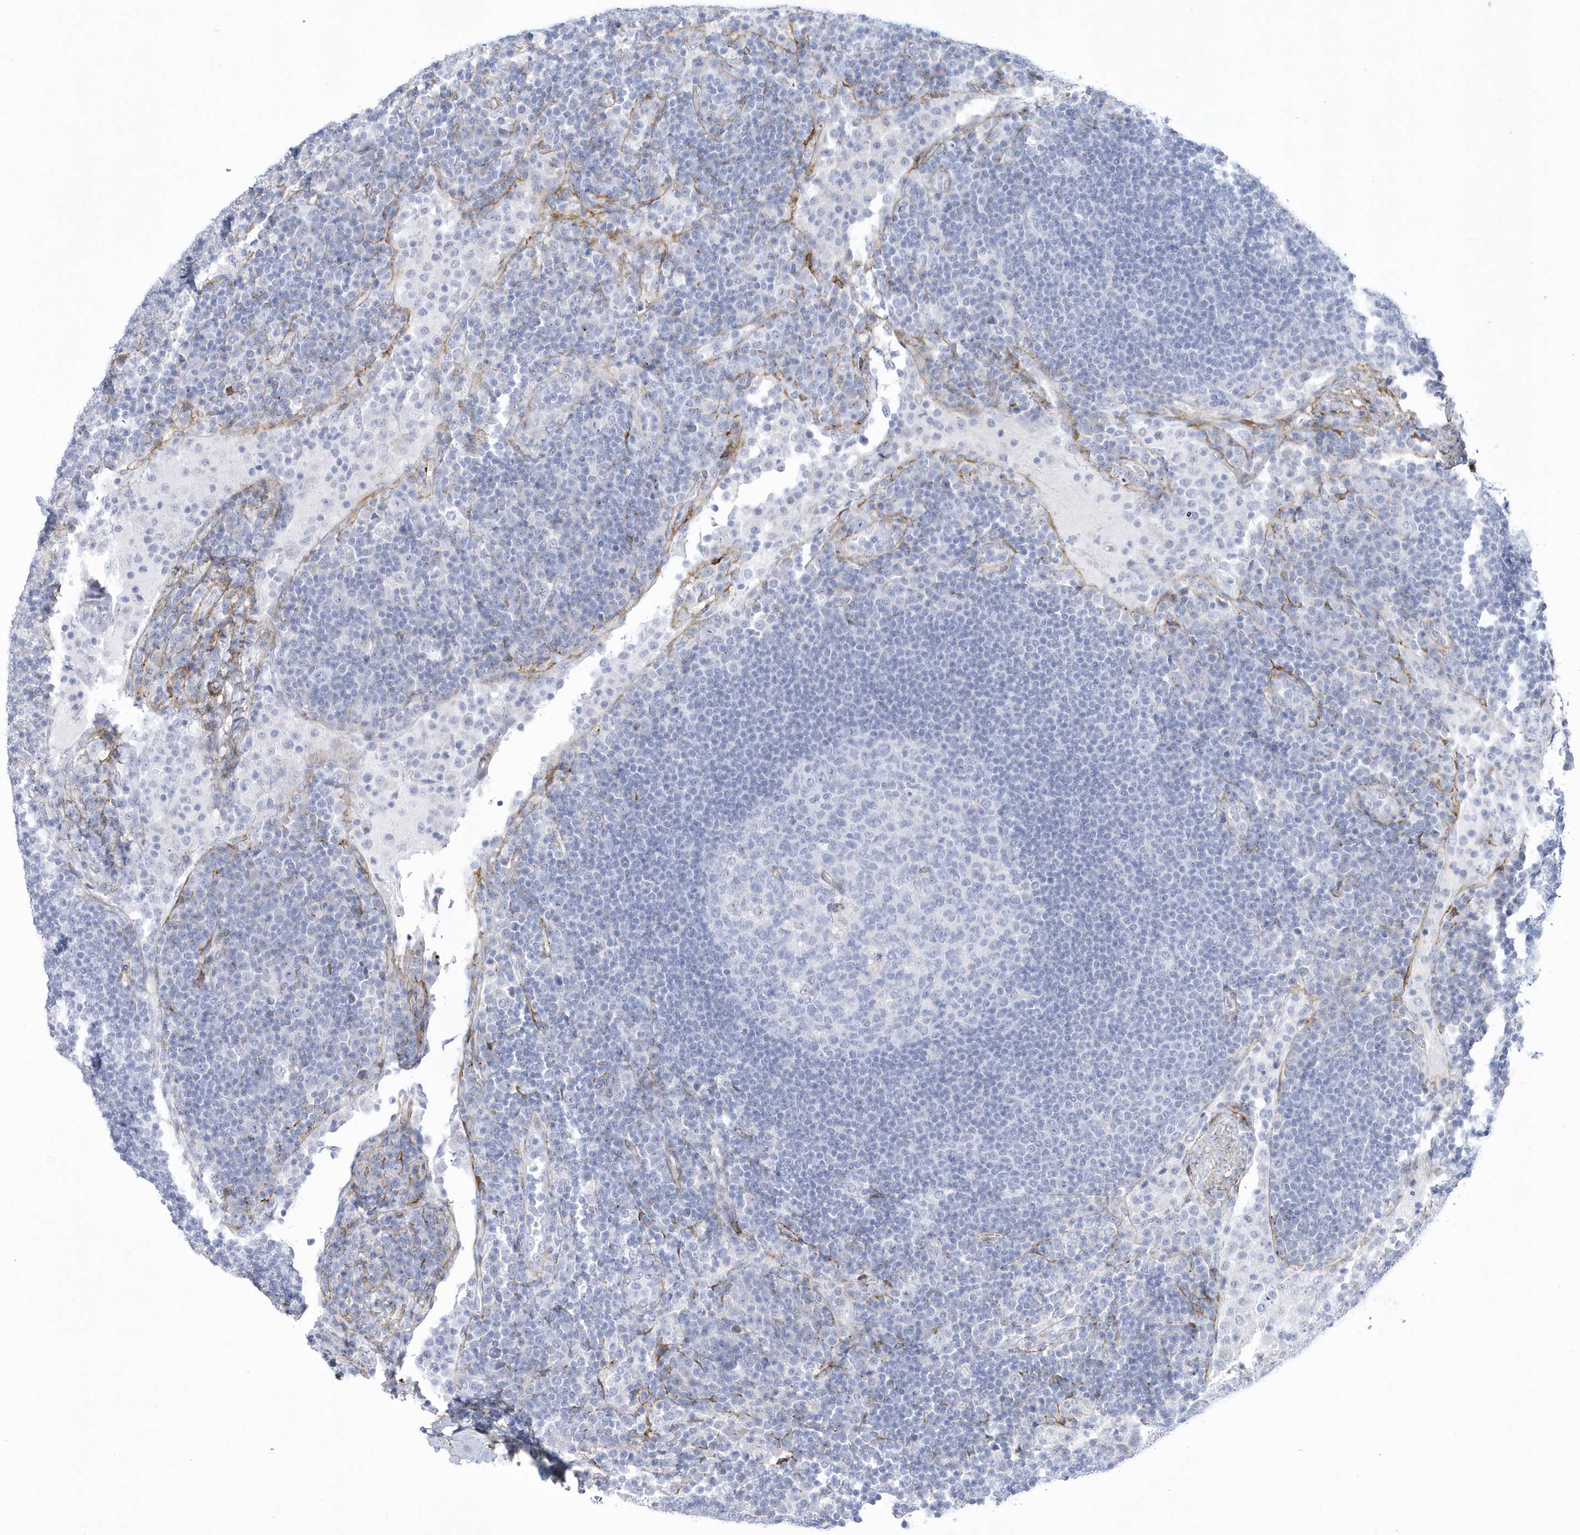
{"staining": {"intensity": "negative", "quantity": "none", "location": "none"}, "tissue": "lymph node", "cell_type": "Germinal center cells", "image_type": "normal", "snomed": [{"axis": "morphology", "description": "Normal tissue, NOS"}, {"axis": "topography", "description": "Lymph node"}], "caption": "Immunohistochemical staining of normal human lymph node displays no significant expression in germinal center cells. Nuclei are stained in blue.", "gene": "WDR27", "patient": {"sex": "female", "age": 53}}